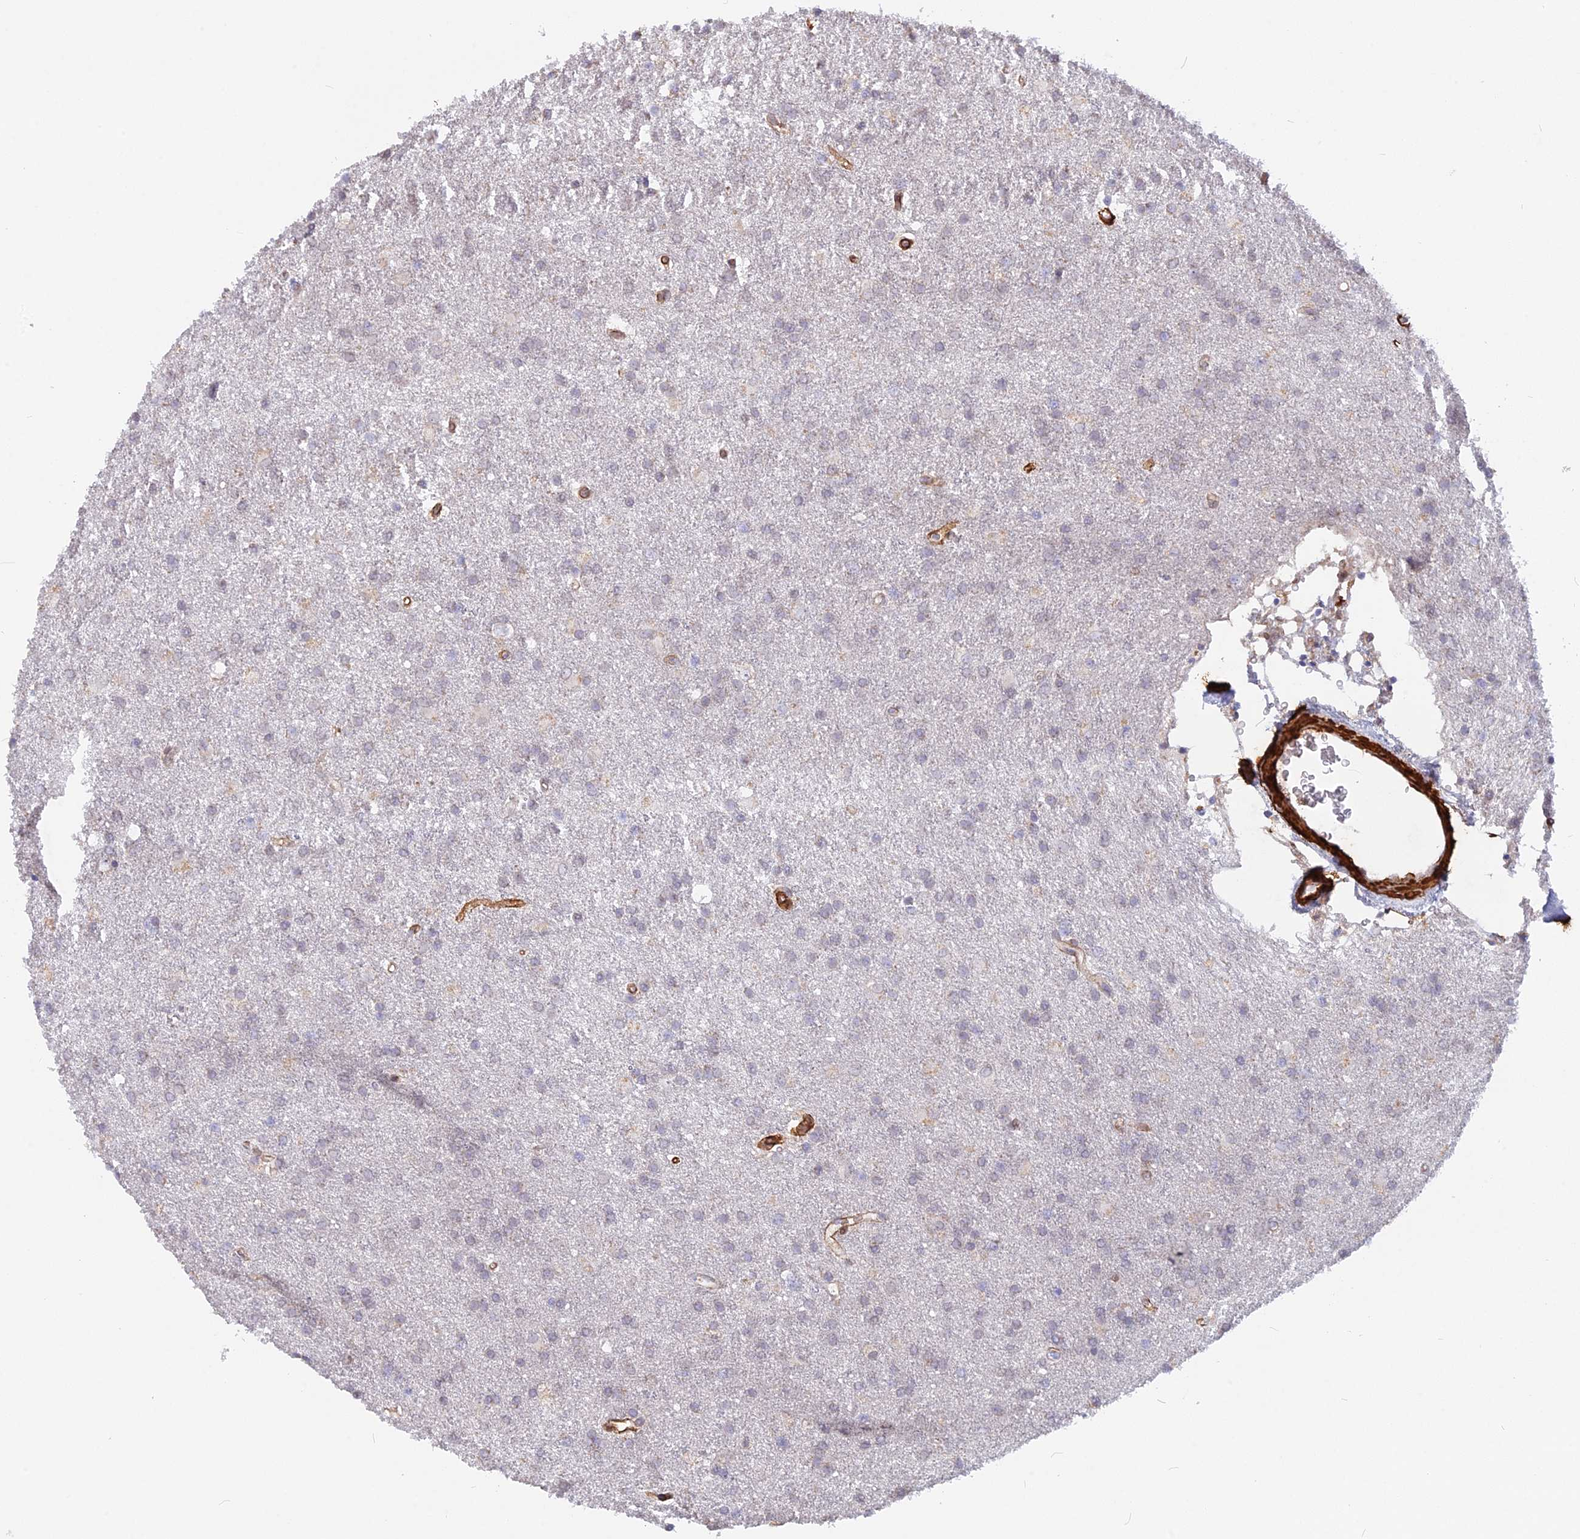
{"staining": {"intensity": "negative", "quantity": "none", "location": "none"}, "tissue": "glioma", "cell_type": "Tumor cells", "image_type": "cancer", "snomed": [{"axis": "morphology", "description": "Glioma, malignant, High grade"}, {"axis": "topography", "description": "Brain"}], "caption": "The micrograph shows no significant positivity in tumor cells of malignant glioma (high-grade).", "gene": "CCDC154", "patient": {"sex": "male", "age": 77}}